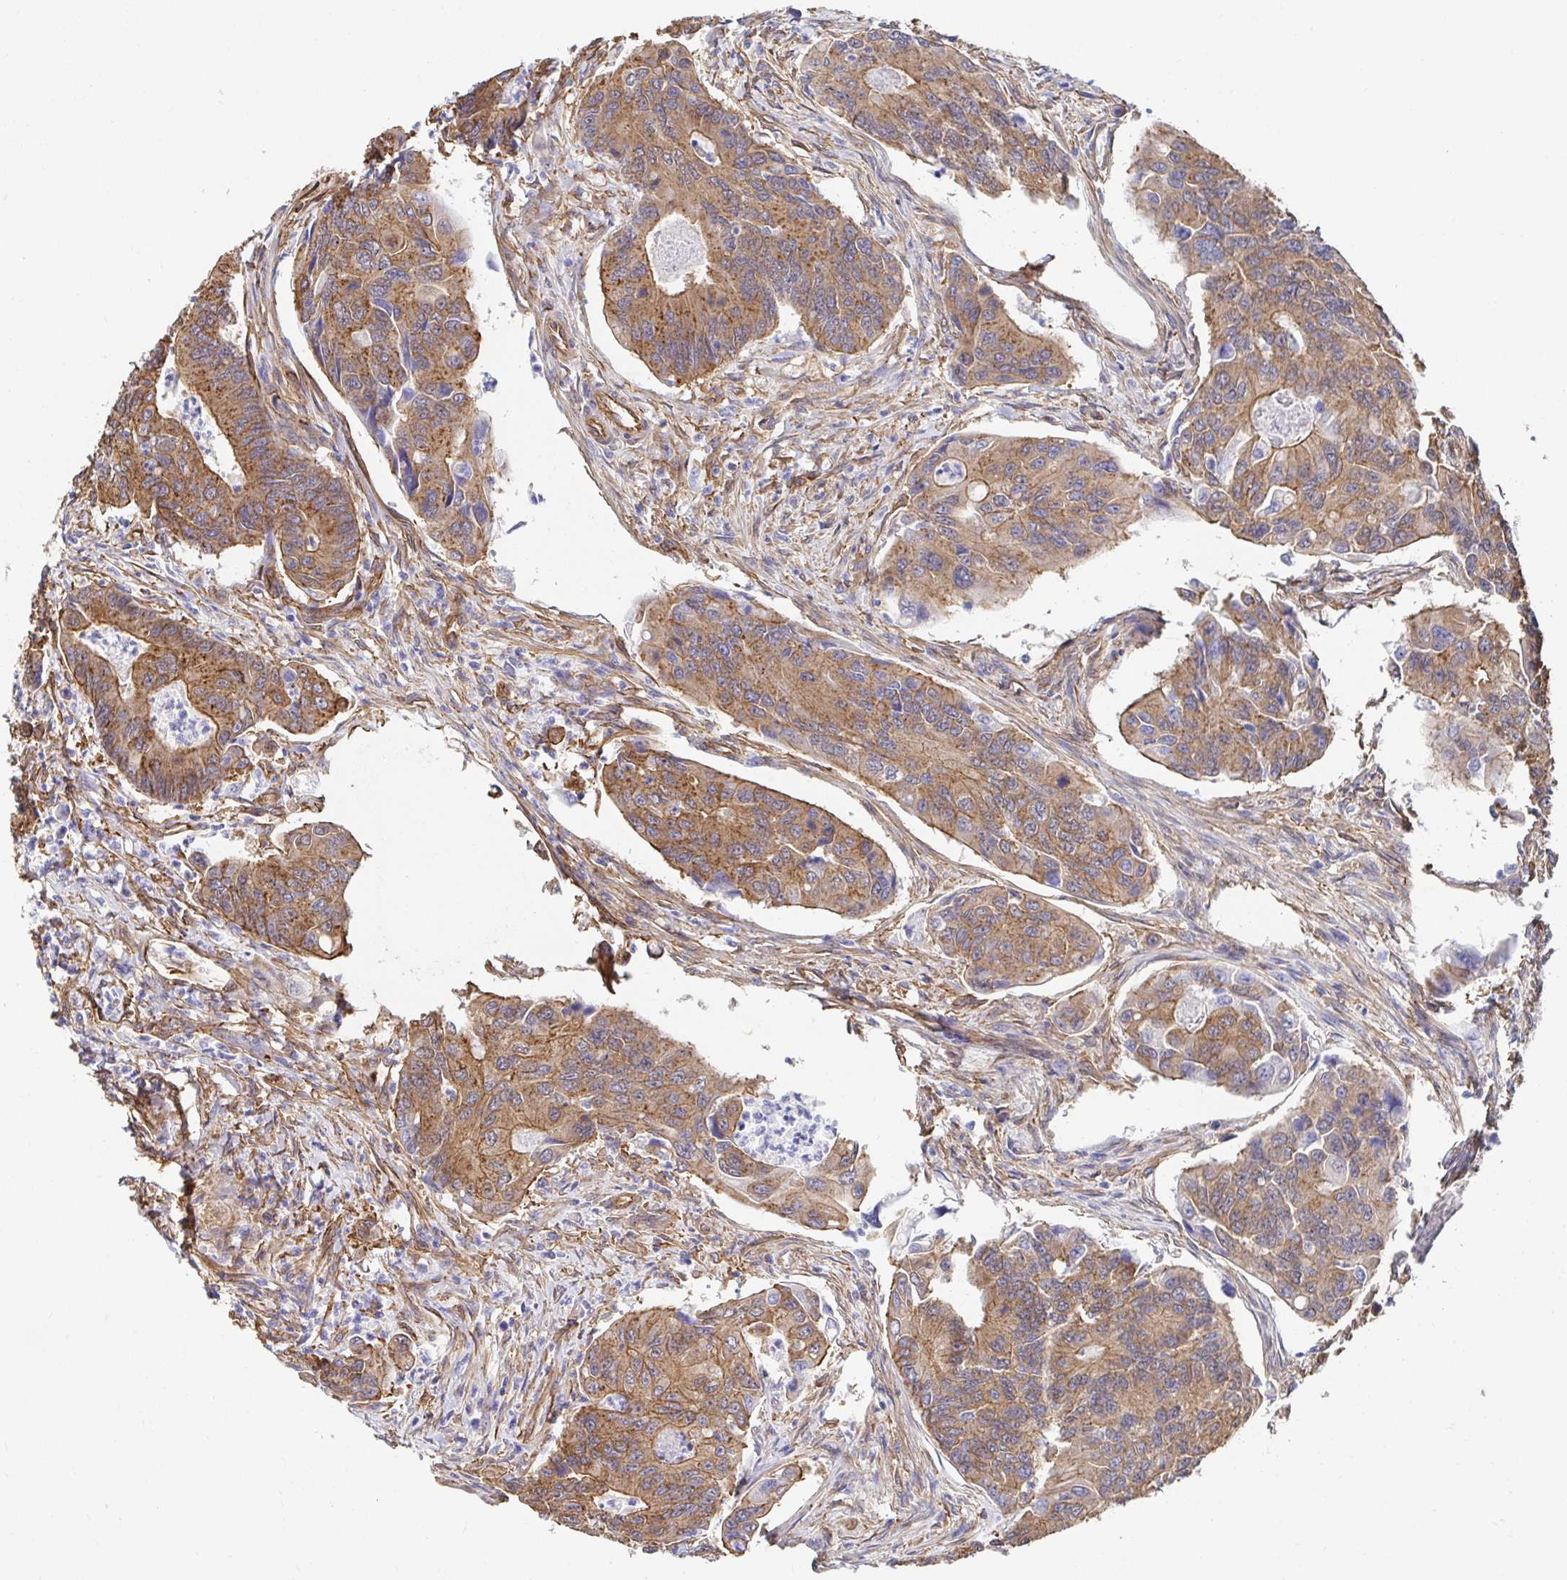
{"staining": {"intensity": "moderate", "quantity": ">75%", "location": "cytoplasmic/membranous"}, "tissue": "colorectal cancer", "cell_type": "Tumor cells", "image_type": "cancer", "snomed": [{"axis": "morphology", "description": "Adenocarcinoma, NOS"}, {"axis": "topography", "description": "Colon"}], "caption": "A brown stain highlights moderate cytoplasmic/membranous positivity of a protein in human colorectal cancer (adenocarcinoma) tumor cells. Immunohistochemistry (ihc) stains the protein of interest in brown and the nuclei are stained blue.", "gene": "CTTN", "patient": {"sex": "female", "age": 67}}